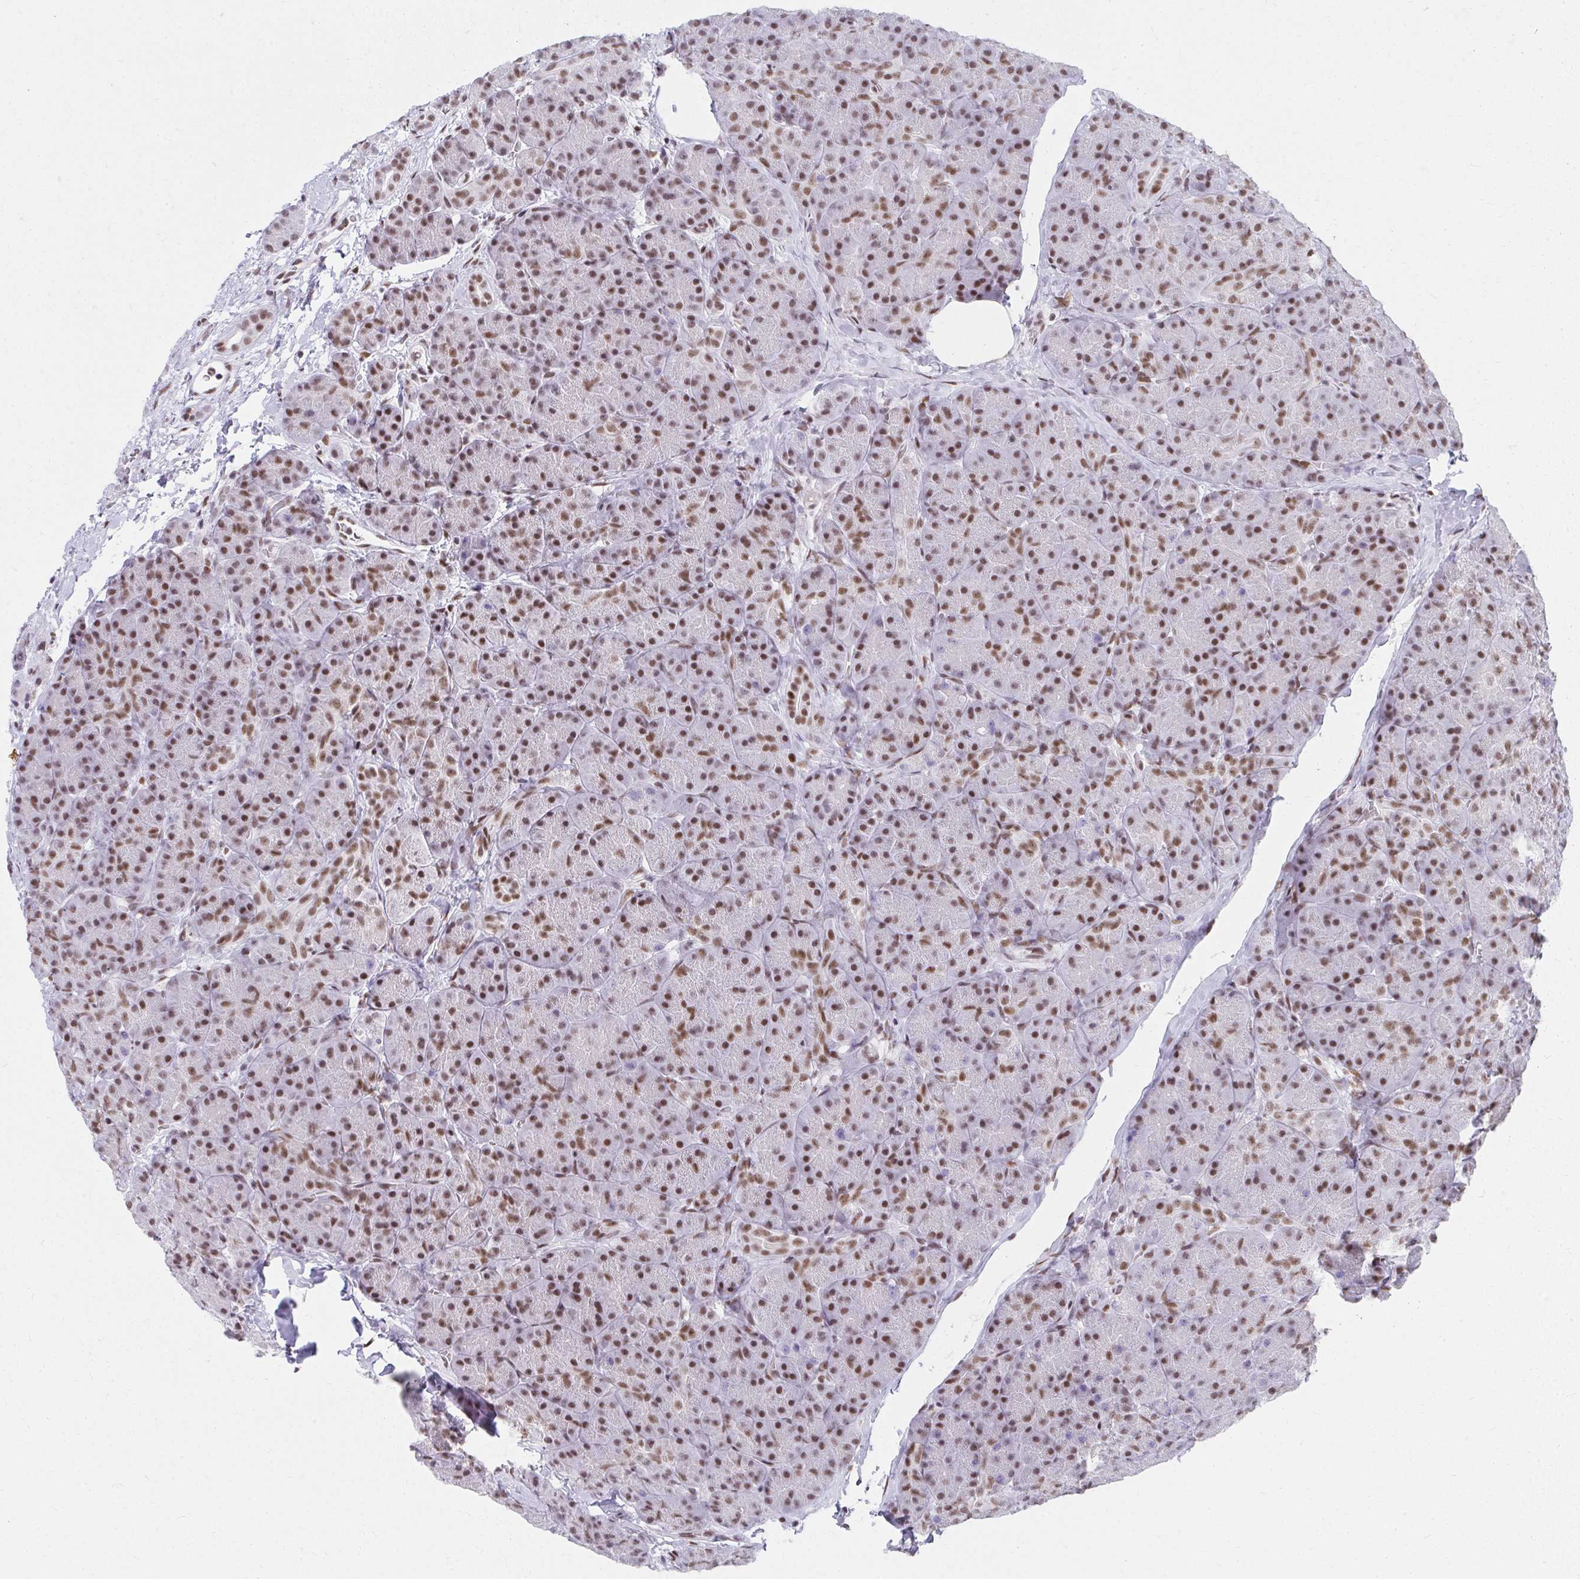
{"staining": {"intensity": "moderate", "quantity": "25%-75%", "location": "nuclear"}, "tissue": "pancreas", "cell_type": "Exocrine glandular cells", "image_type": "normal", "snomed": [{"axis": "morphology", "description": "Normal tissue, NOS"}, {"axis": "topography", "description": "Pancreas"}], "caption": "Pancreas stained for a protein (brown) reveals moderate nuclear positive staining in about 25%-75% of exocrine glandular cells.", "gene": "CREBBP", "patient": {"sex": "male", "age": 57}}